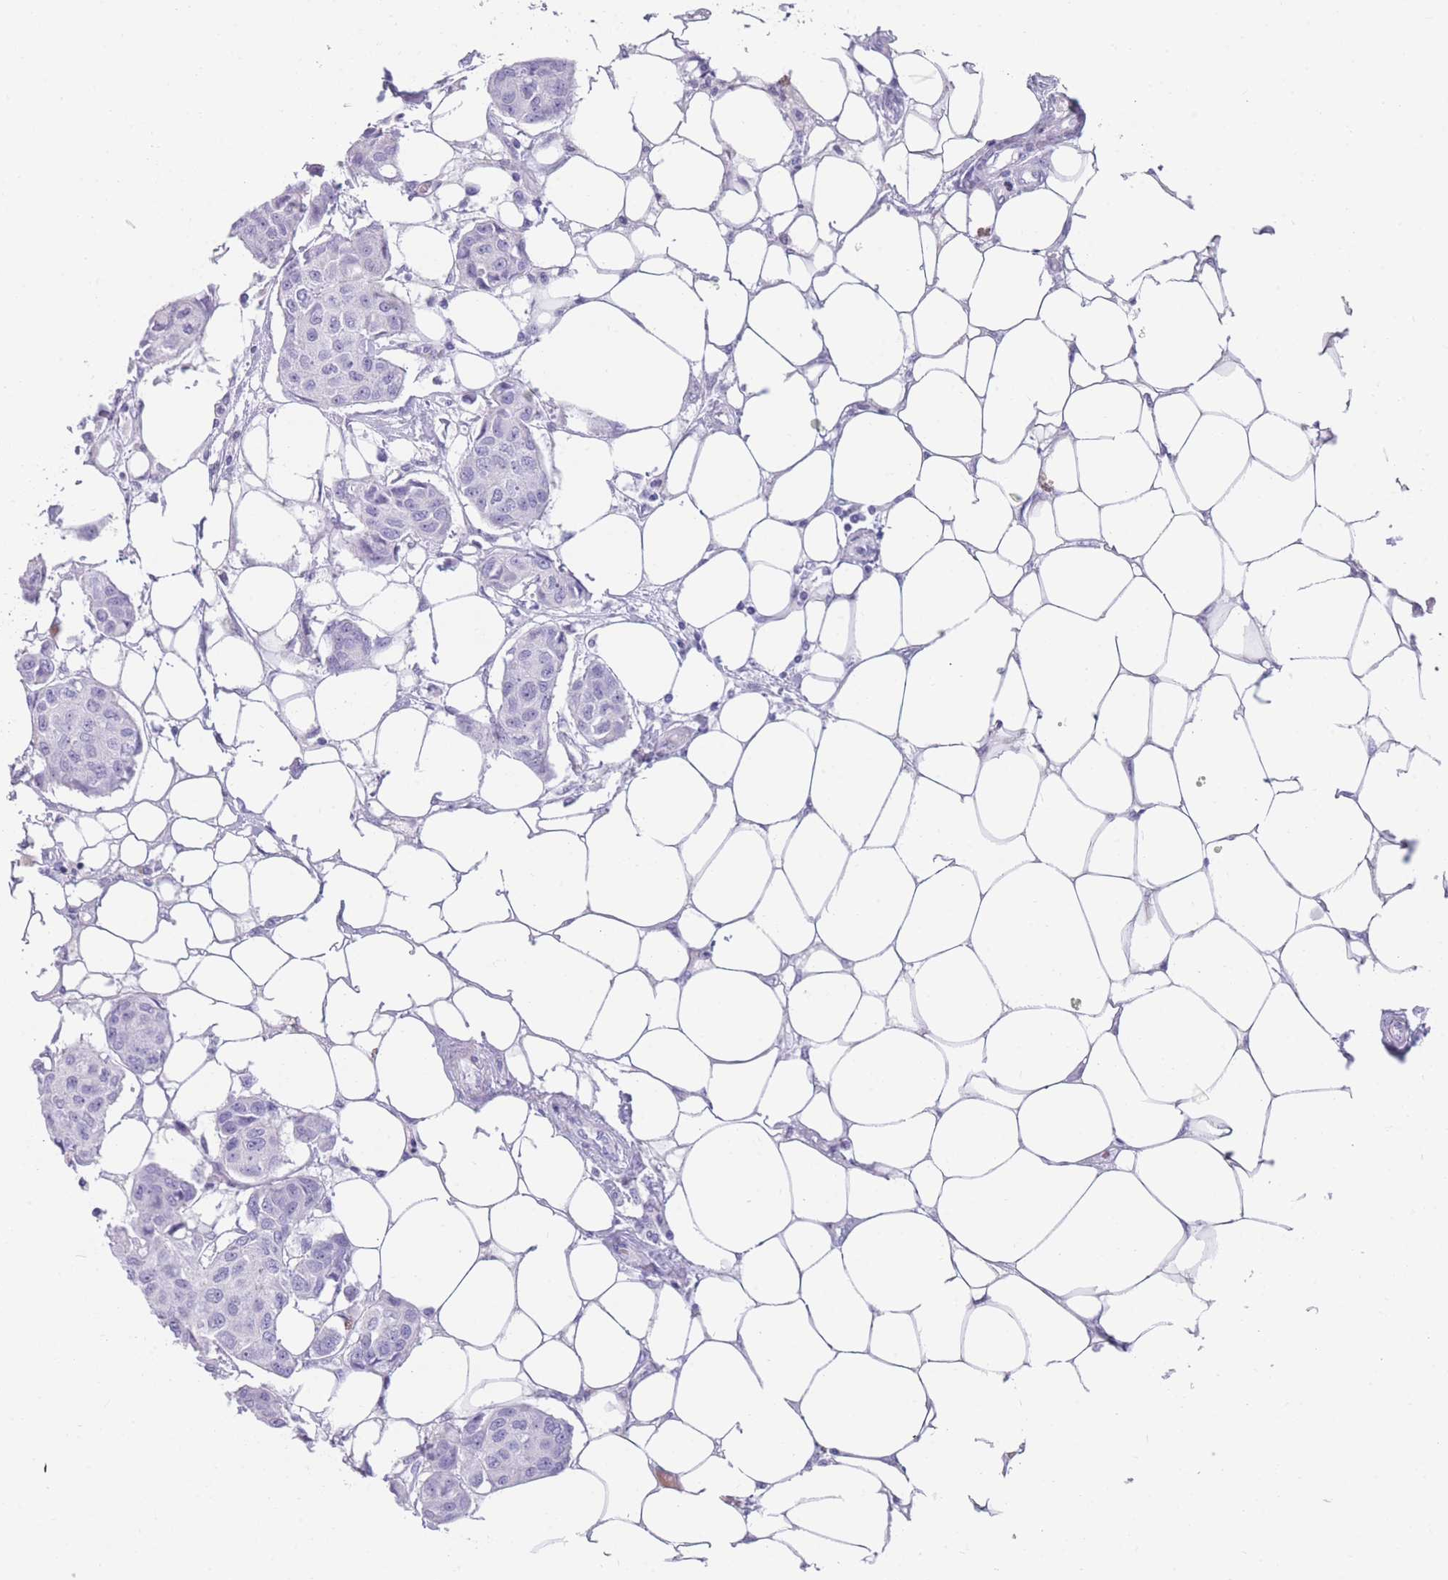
{"staining": {"intensity": "negative", "quantity": "none", "location": "none"}, "tissue": "breast cancer", "cell_type": "Tumor cells", "image_type": "cancer", "snomed": [{"axis": "morphology", "description": "Duct carcinoma"}, {"axis": "topography", "description": "Breast"}, {"axis": "topography", "description": "Lymph node"}], "caption": "Tumor cells show no significant protein expression in breast cancer (invasive ductal carcinoma). (DAB (3,3'-diaminobenzidine) immunohistochemistry visualized using brightfield microscopy, high magnification).", "gene": "TNFSF11", "patient": {"sex": "female", "age": 80}}